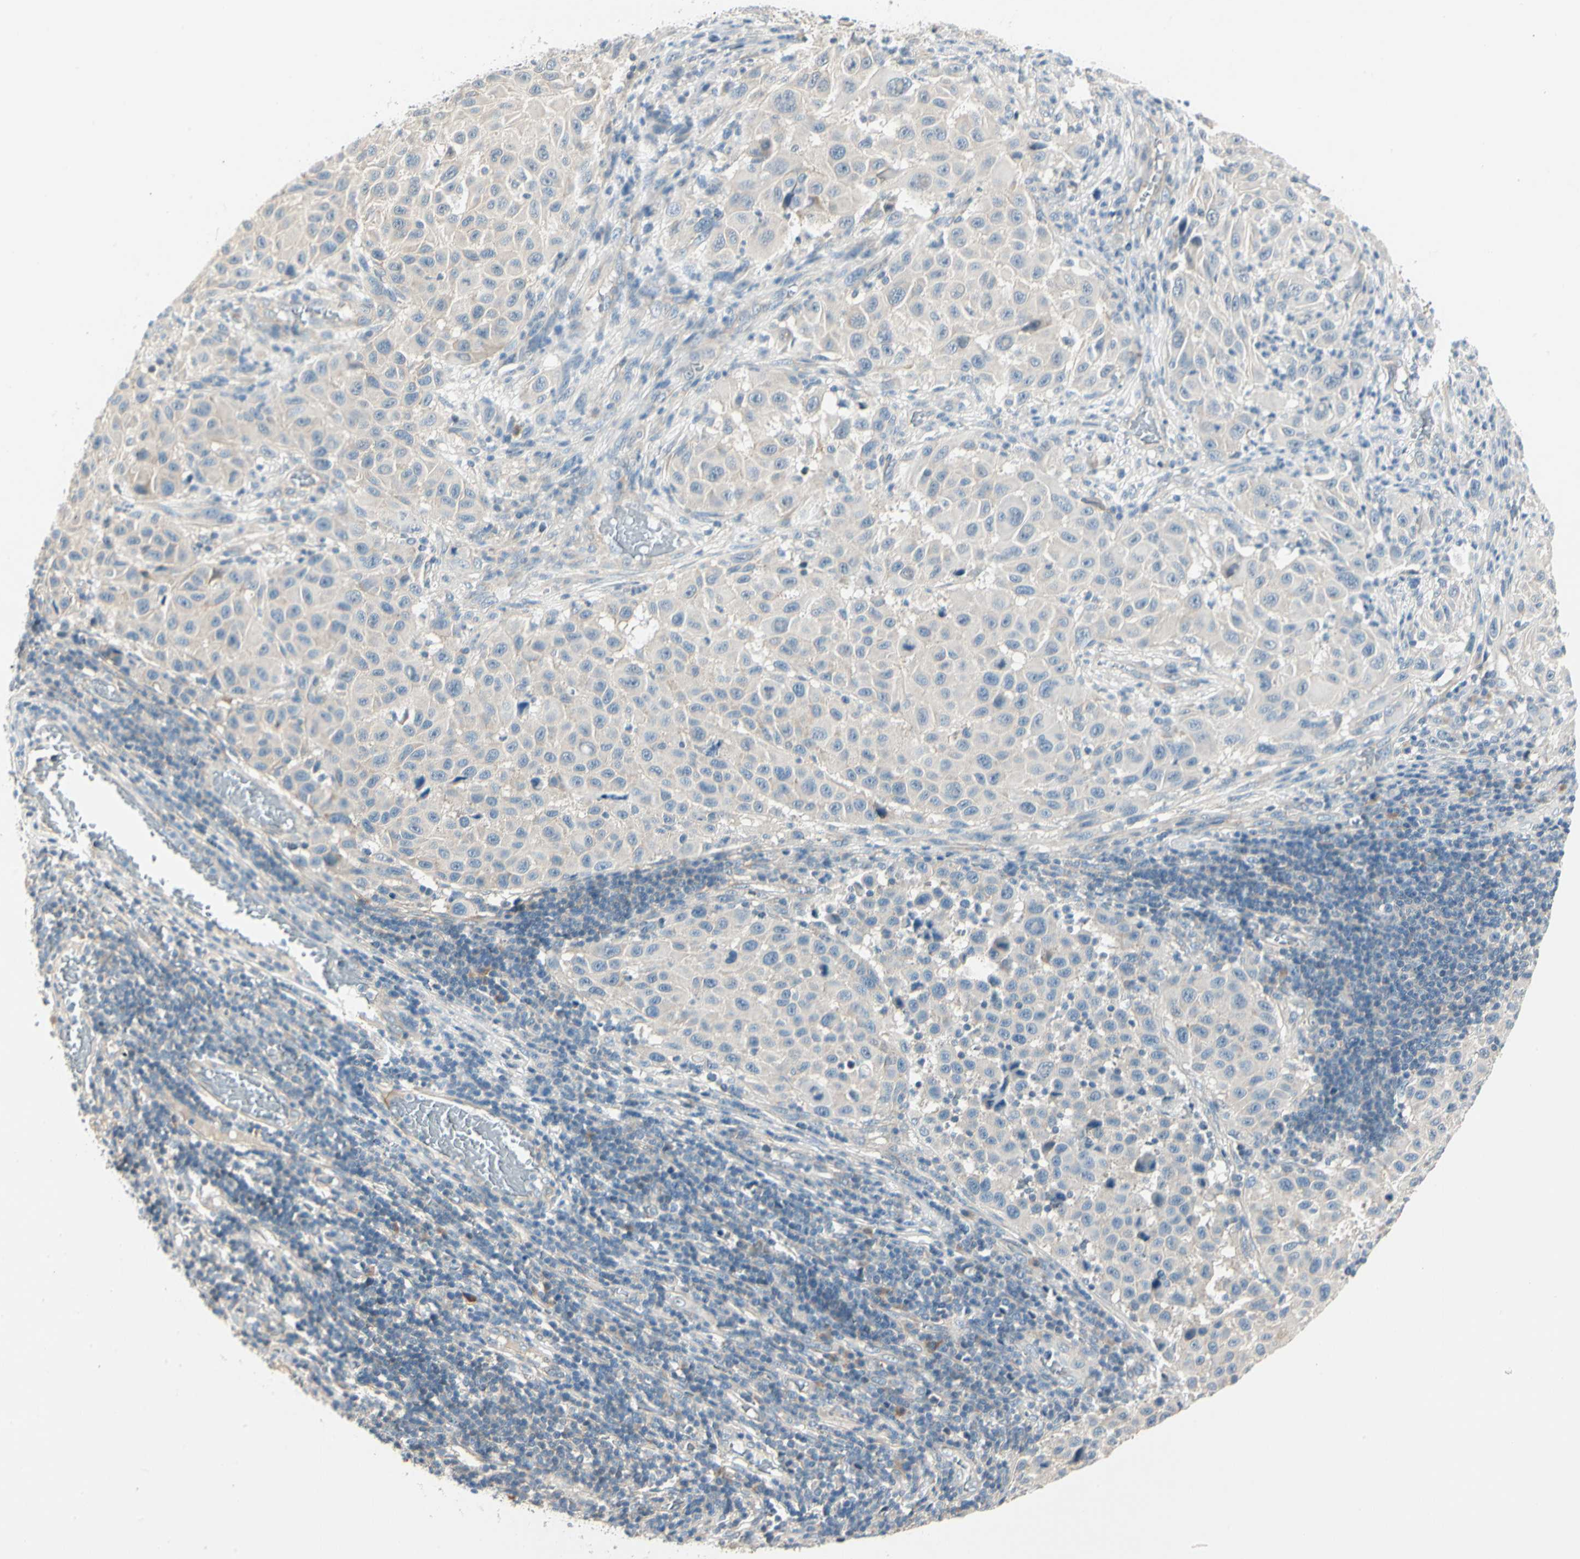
{"staining": {"intensity": "negative", "quantity": "none", "location": "none"}, "tissue": "melanoma", "cell_type": "Tumor cells", "image_type": "cancer", "snomed": [{"axis": "morphology", "description": "Malignant melanoma, Metastatic site"}, {"axis": "topography", "description": "Lymph node"}], "caption": "There is no significant staining in tumor cells of malignant melanoma (metastatic site). Nuclei are stained in blue.", "gene": "DUSP12", "patient": {"sex": "male", "age": 61}}